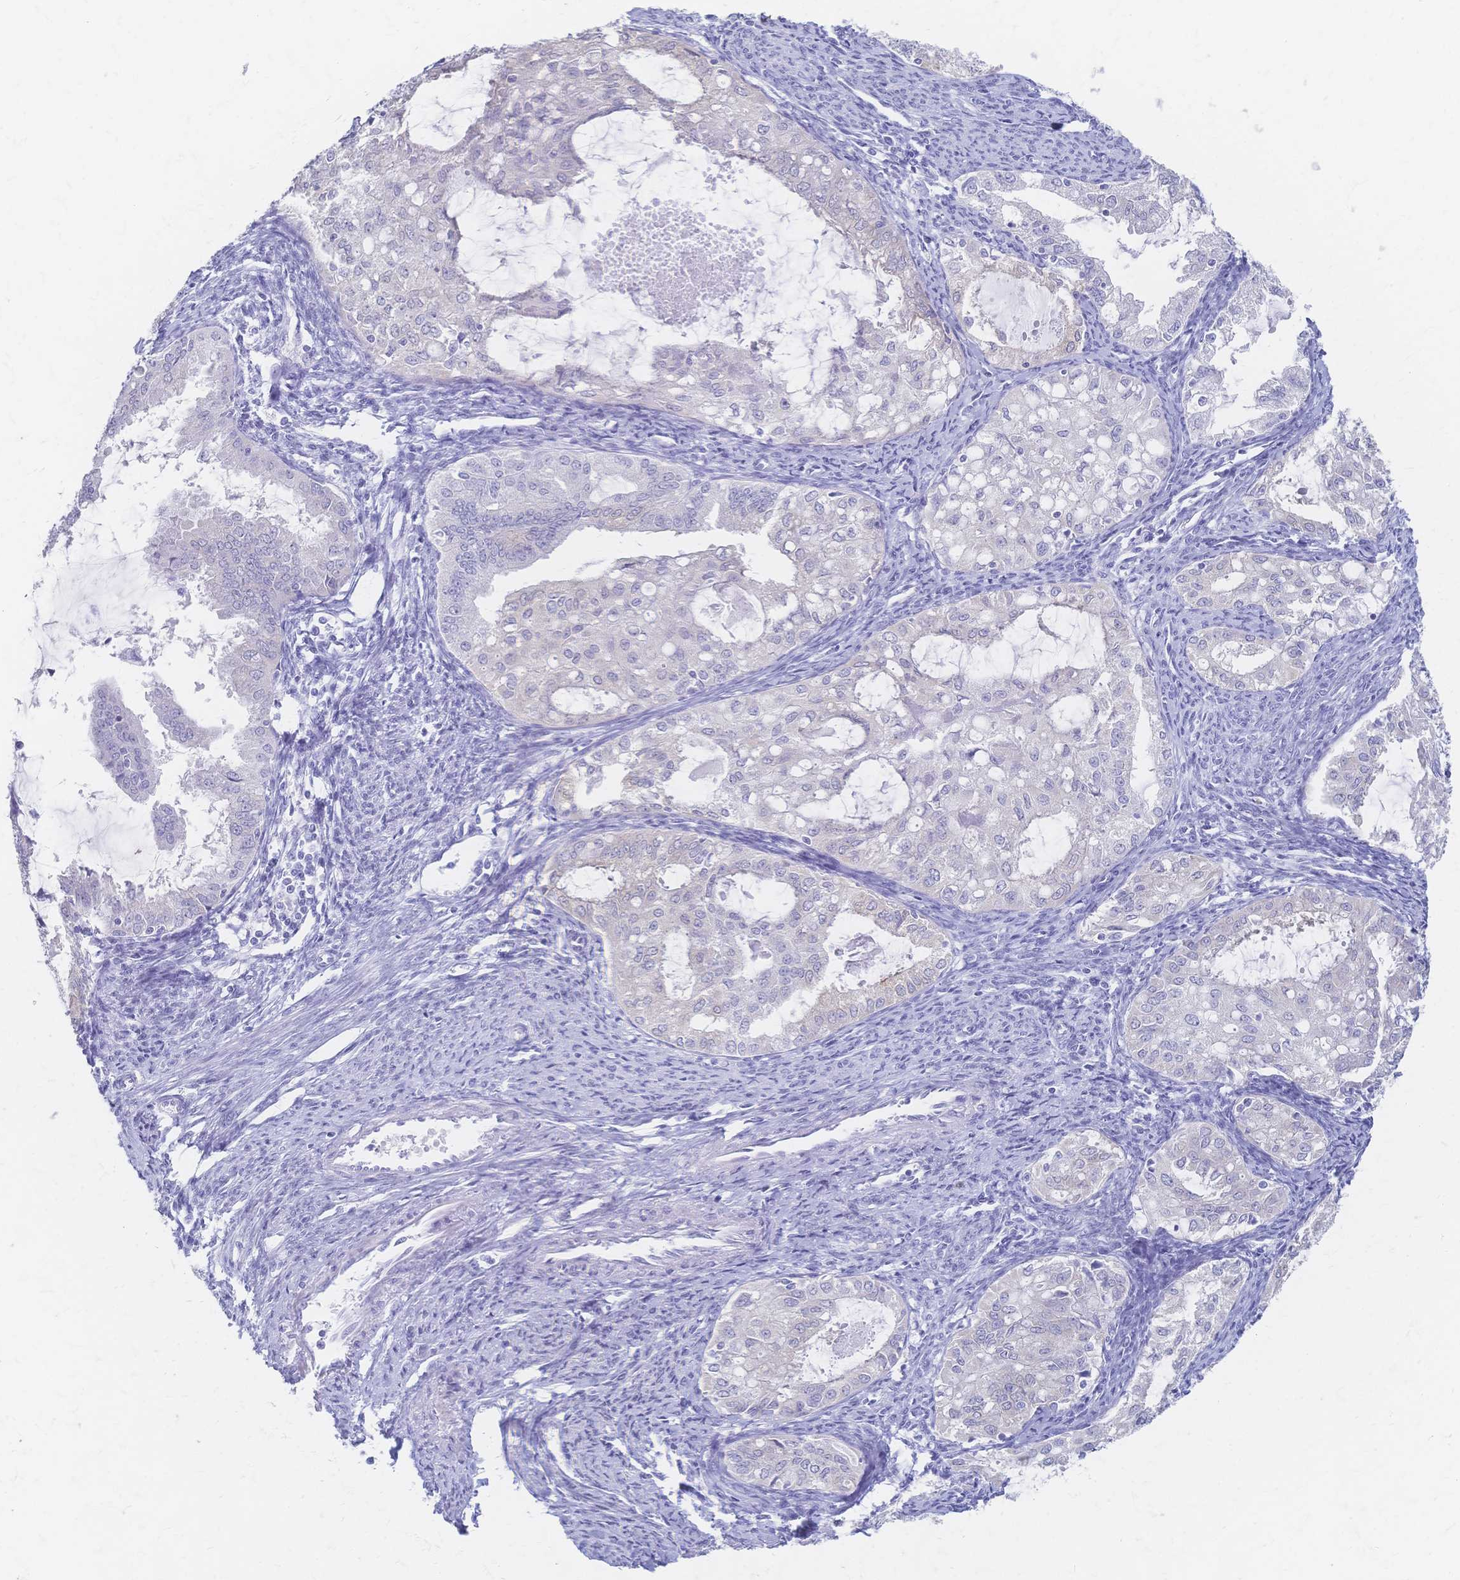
{"staining": {"intensity": "negative", "quantity": "none", "location": "none"}, "tissue": "endometrial cancer", "cell_type": "Tumor cells", "image_type": "cancer", "snomed": [{"axis": "morphology", "description": "Adenocarcinoma, NOS"}, {"axis": "topography", "description": "Endometrium"}], "caption": "High magnification brightfield microscopy of adenocarcinoma (endometrial) stained with DAB (3,3'-diaminobenzidine) (brown) and counterstained with hematoxylin (blue): tumor cells show no significant positivity.", "gene": "CYB5A", "patient": {"sex": "female", "age": 70}}